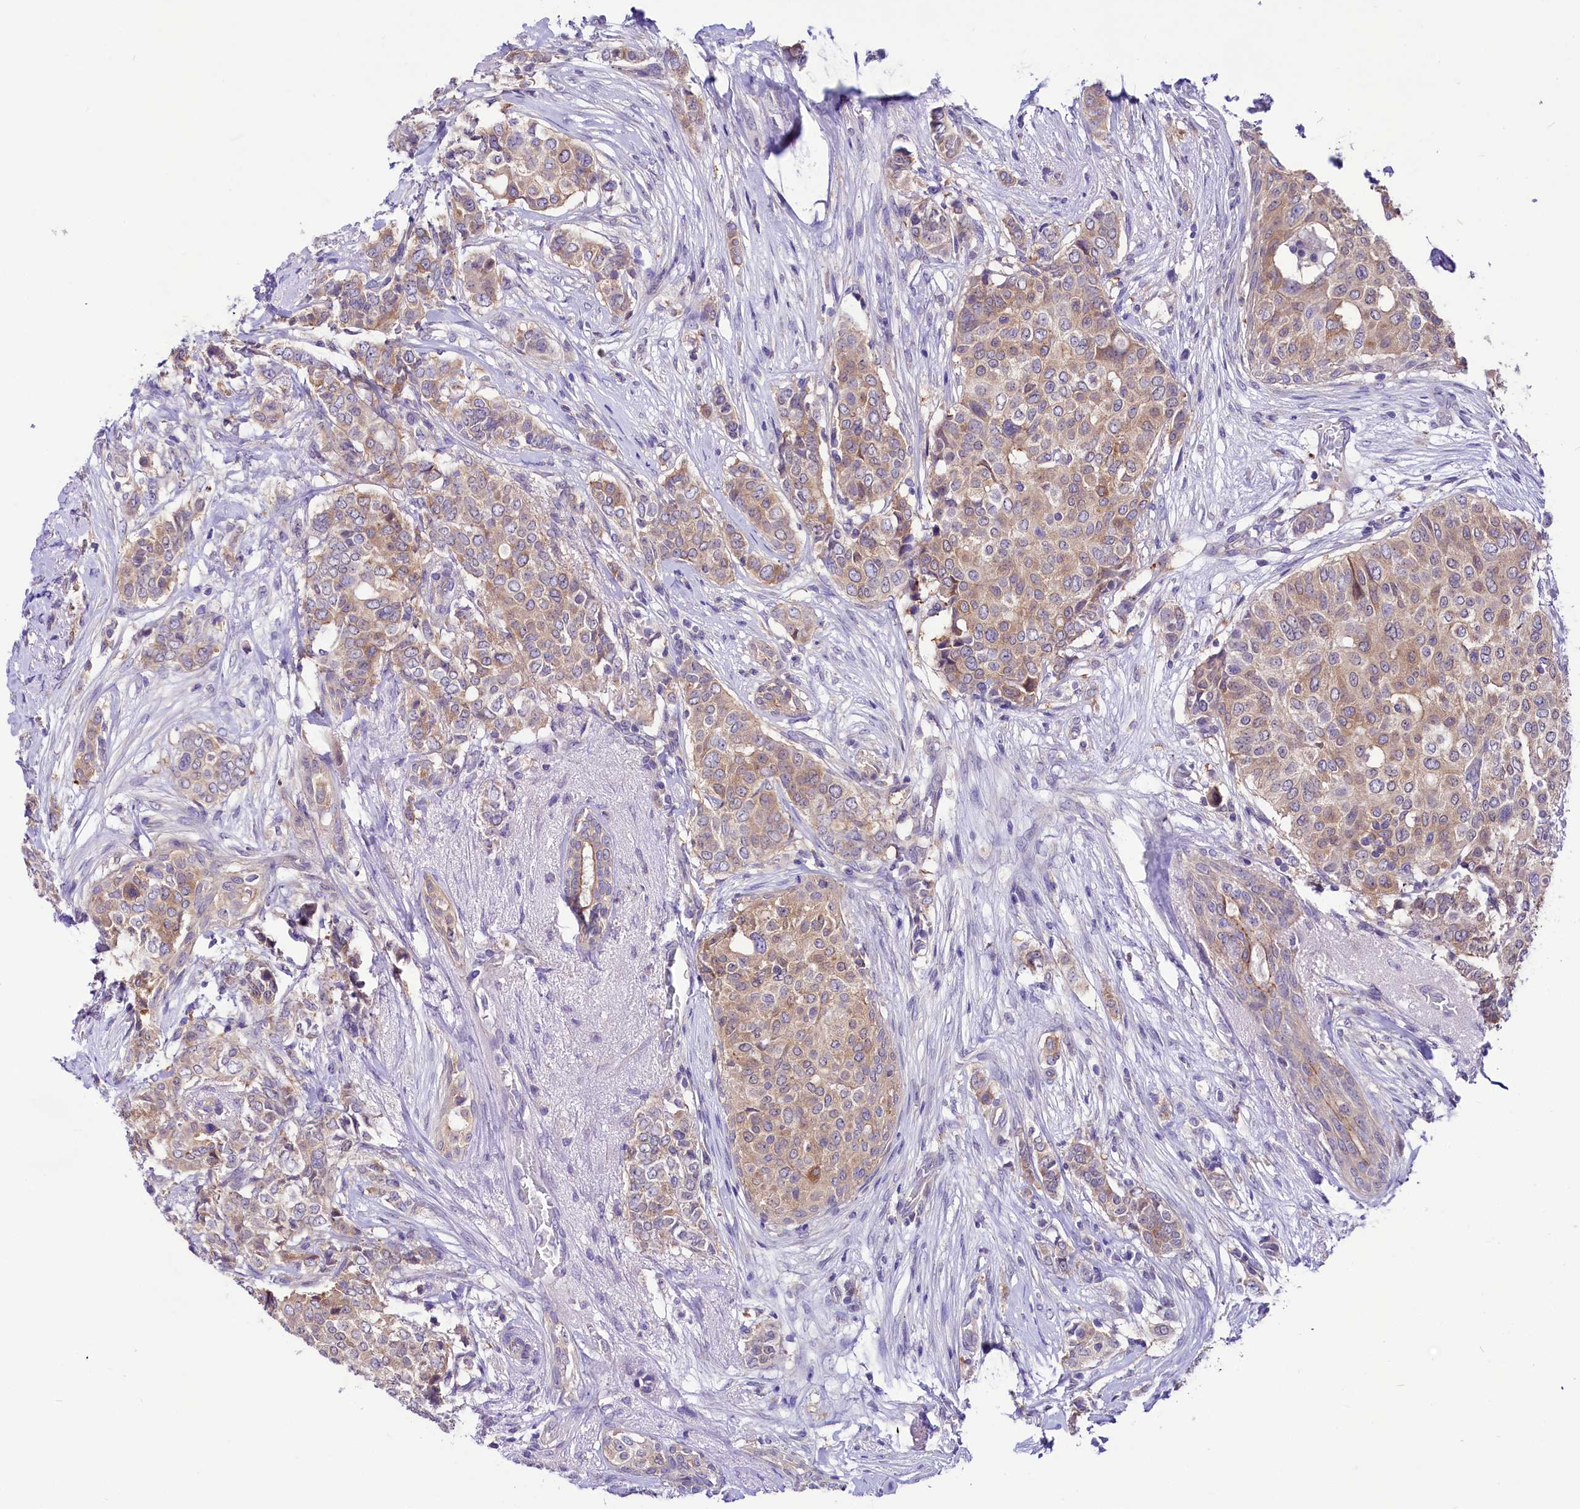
{"staining": {"intensity": "weak", "quantity": ">75%", "location": "cytoplasmic/membranous"}, "tissue": "breast cancer", "cell_type": "Tumor cells", "image_type": "cancer", "snomed": [{"axis": "morphology", "description": "Lobular carcinoma"}, {"axis": "topography", "description": "Breast"}], "caption": "Immunohistochemical staining of human breast cancer (lobular carcinoma) demonstrates low levels of weak cytoplasmic/membranous staining in approximately >75% of tumor cells. Immunohistochemistry stains the protein of interest in brown and the nuclei are stained blue.", "gene": "ABHD5", "patient": {"sex": "female", "age": 51}}